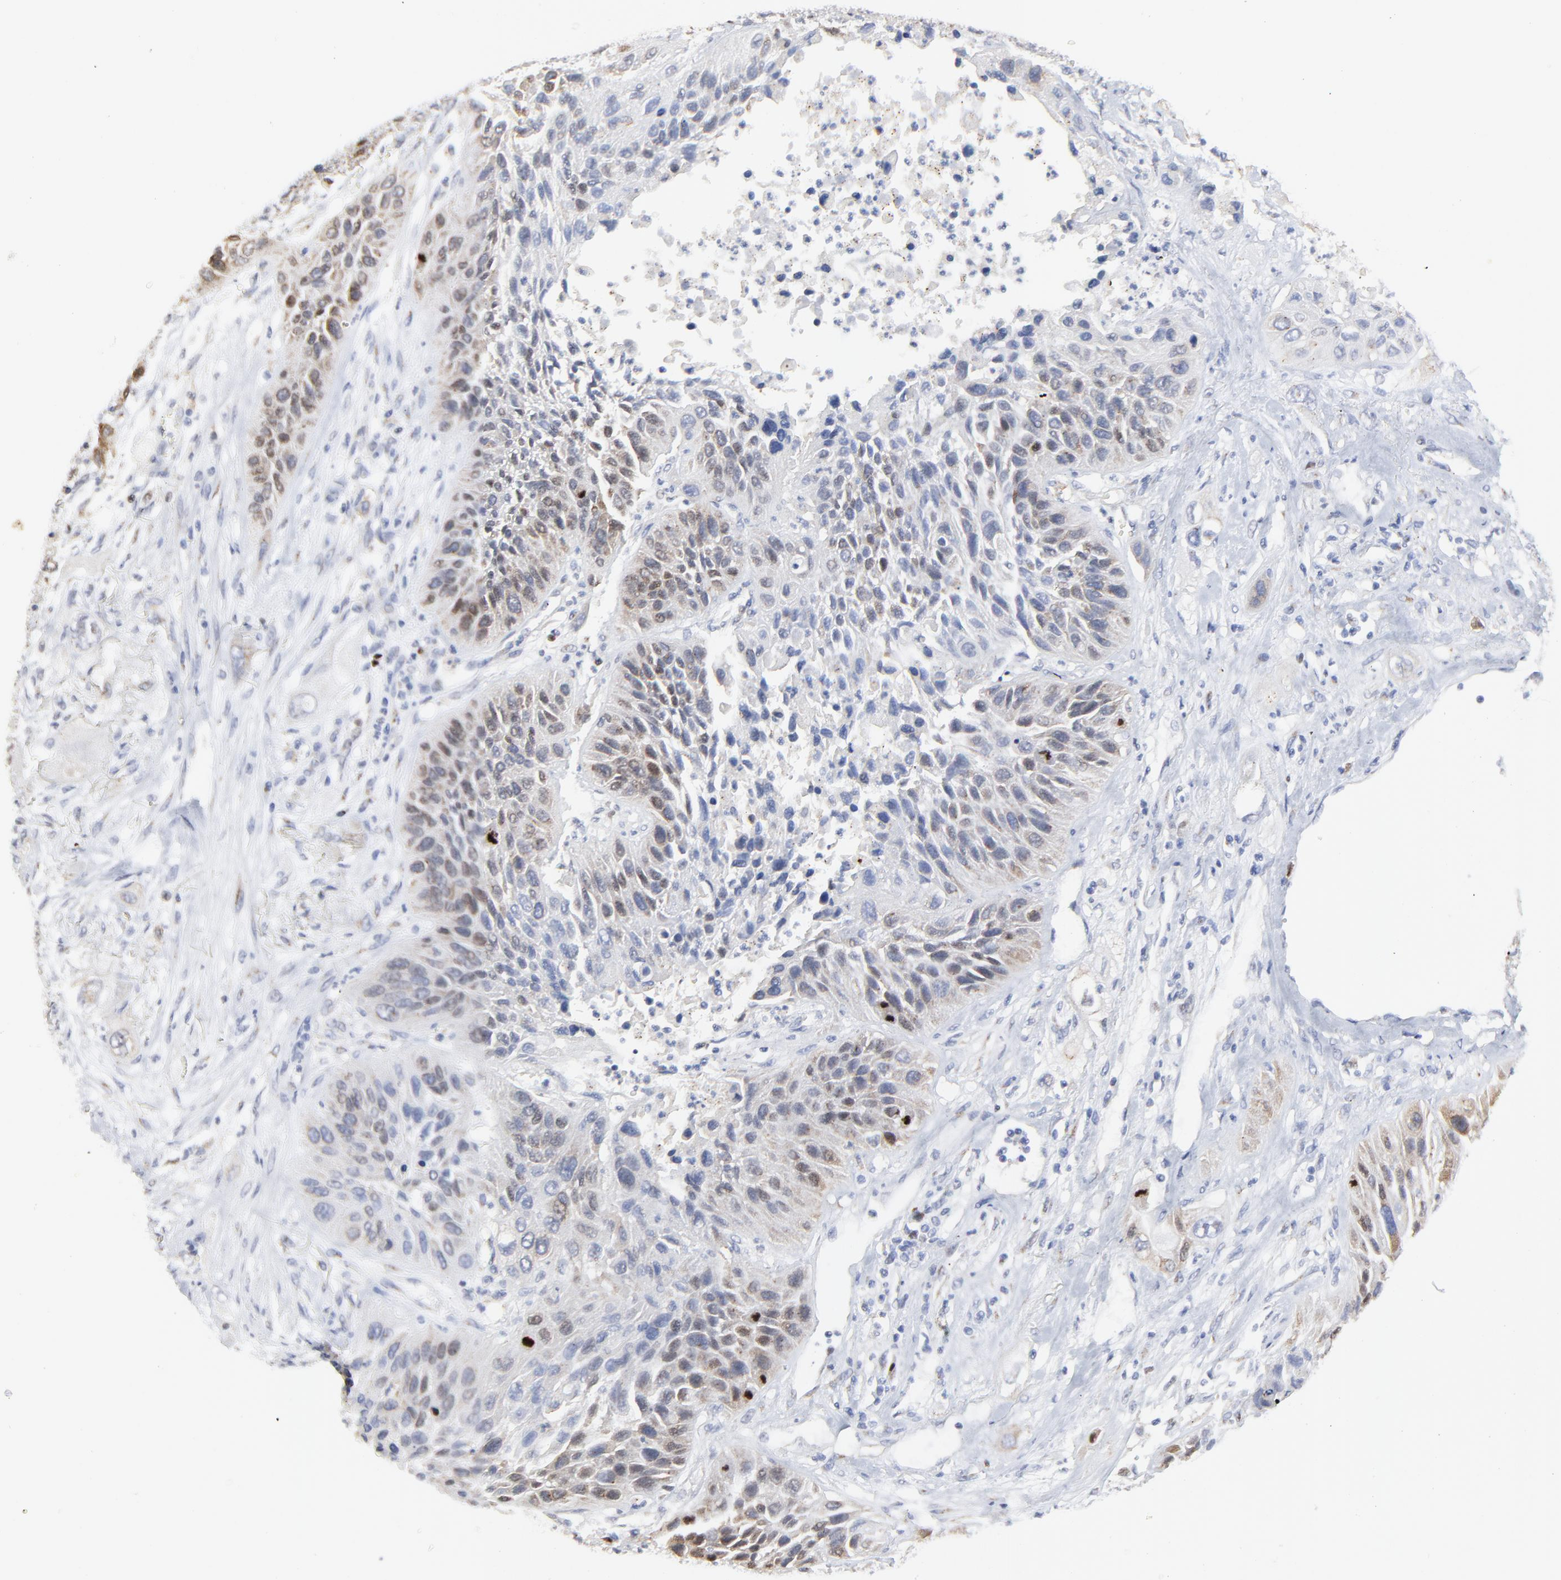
{"staining": {"intensity": "weak", "quantity": "<25%", "location": "cytoplasmic/membranous"}, "tissue": "lung cancer", "cell_type": "Tumor cells", "image_type": "cancer", "snomed": [{"axis": "morphology", "description": "Squamous cell carcinoma, NOS"}, {"axis": "topography", "description": "Lung"}], "caption": "Immunohistochemical staining of lung squamous cell carcinoma shows no significant positivity in tumor cells. Nuclei are stained in blue.", "gene": "NCAPH", "patient": {"sex": "female", "age": 76}}